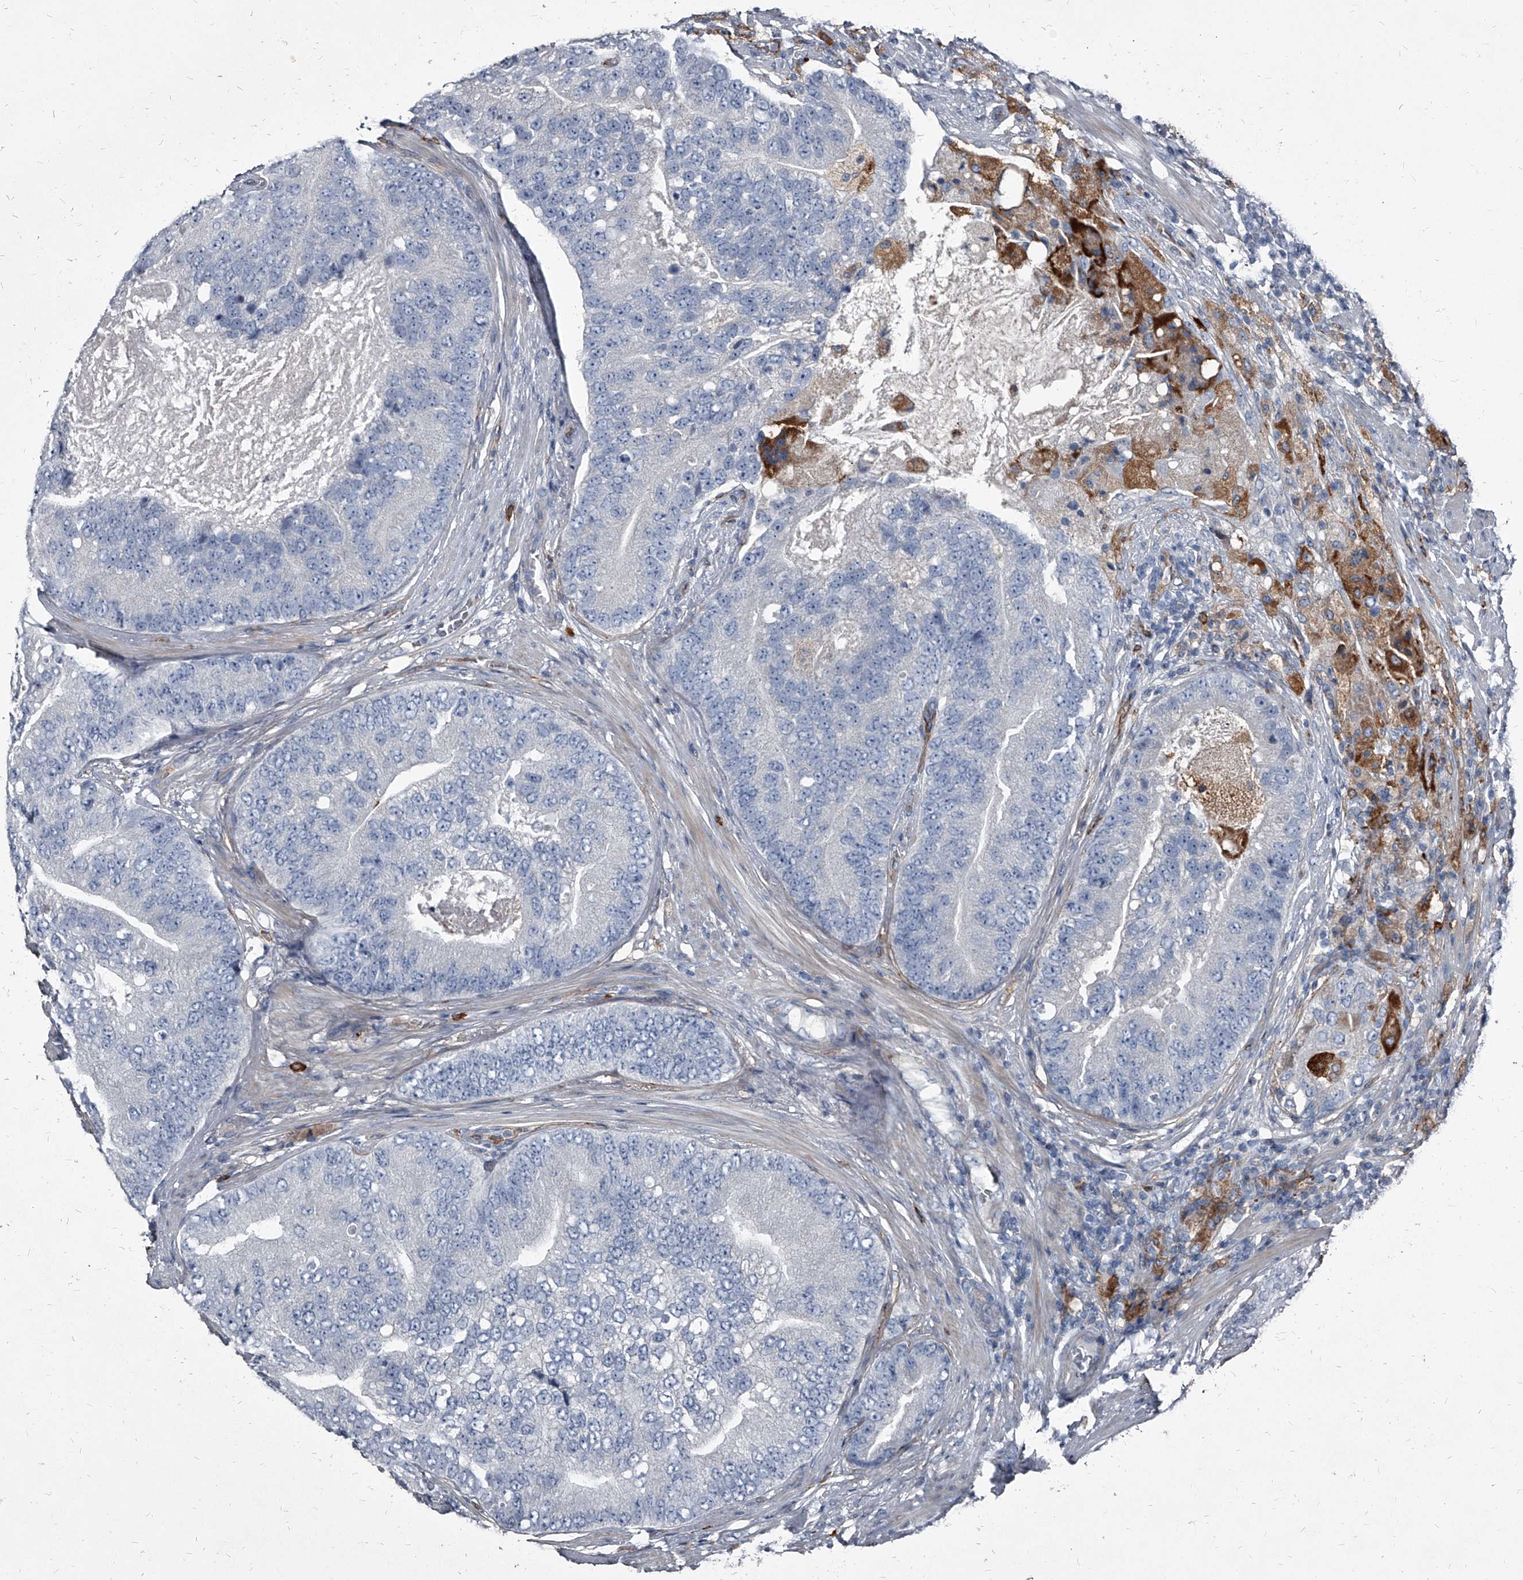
{"staining": {"intensity": "moderate", "quantity": "<25%", "location": "cytoplasmic/membranous"}, "tissue": "prostate cancer", "cell_type": "Tumor cells", "image_type": "cancer", "snomed": [{"axis": "morphology", "description": "Adenocarcinoma, High grade"}, {"axis": "topography", "description": "Prostate"}], "caption": "Adenocarcinoma (high-grade) (prostate) stained for a protein shows moderate cytoplasmic/membranous positivity in tumor cells. (Stains: DAB (3,3'-diaminobenzidine) in brown, nuclei in blue, Microscopy: brightfield microscopy at high magnification).", "gene": "PGLYRP3", "patient": {"sex": "male", "age": 70}}